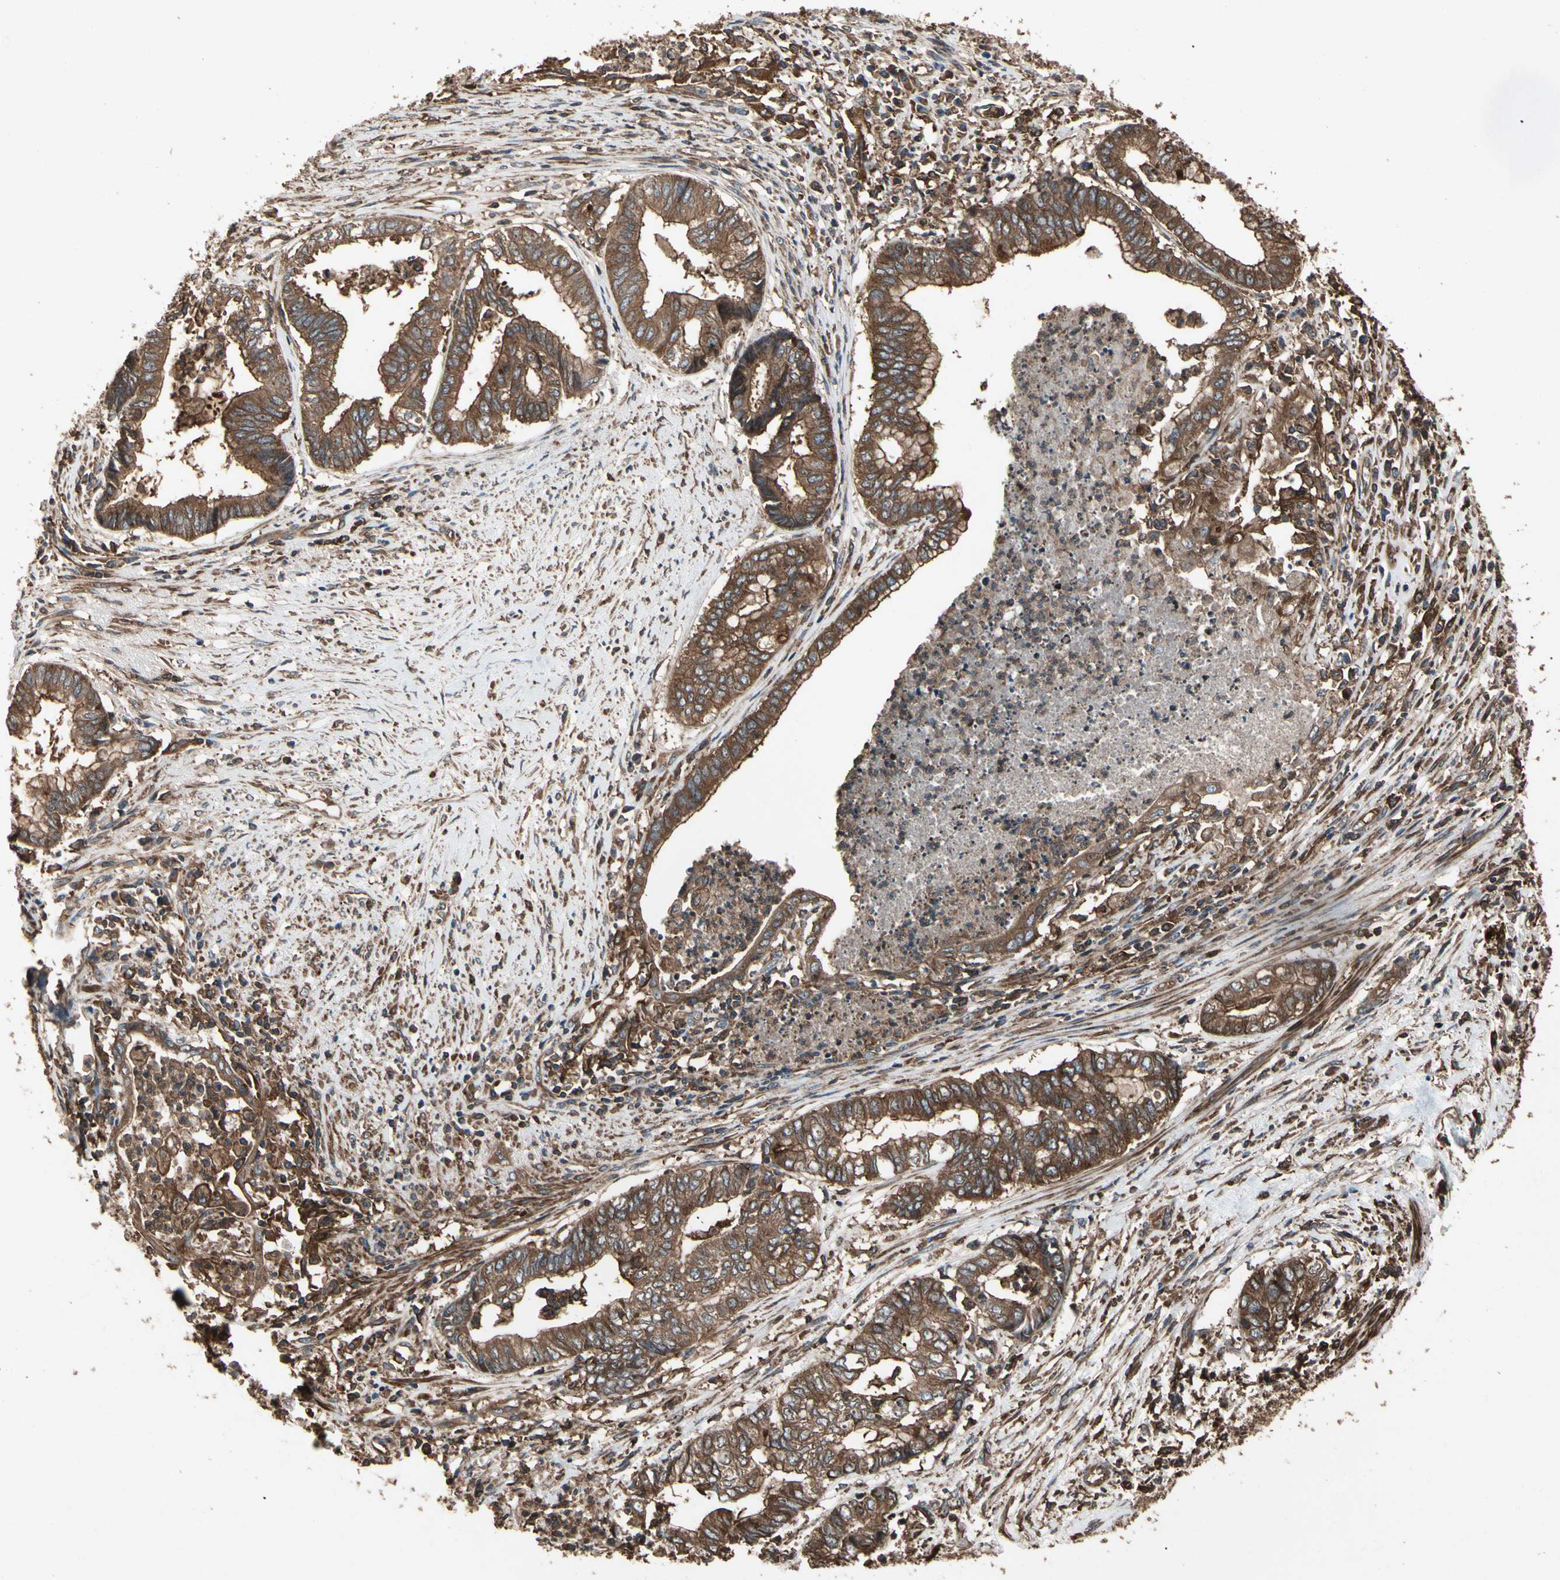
{"staining": {"intensity": "strong", "quantity": ">75%", "location": "cytoplasmic/membranous"}, "tissue": "endometrial cancer", "cell_type": "Tumor cells", "image_type": "cancer", "snomed": [{"axis": "morphology", "description": "Necrosis, NOS"}, {"axis": "morphology", "description": "Adenocarcinoma, NOS"}, {"axis": "topography", "description": "Endometrium"}], "caption": "DAB (3,3'-diaminobenzidine) immunohistochemical staining of adenocarcinoma (endometrial) demonstrates strong cytoplasmic/membranous protein positivity in about >75% of tumor cells. The staining is performed using DAB brown chromogen to label protein expression. The nuclei are counter-stained blue using hematoxylin.", "gene": "AGBL2", "patient": {"sex": "female", "age": 79}}